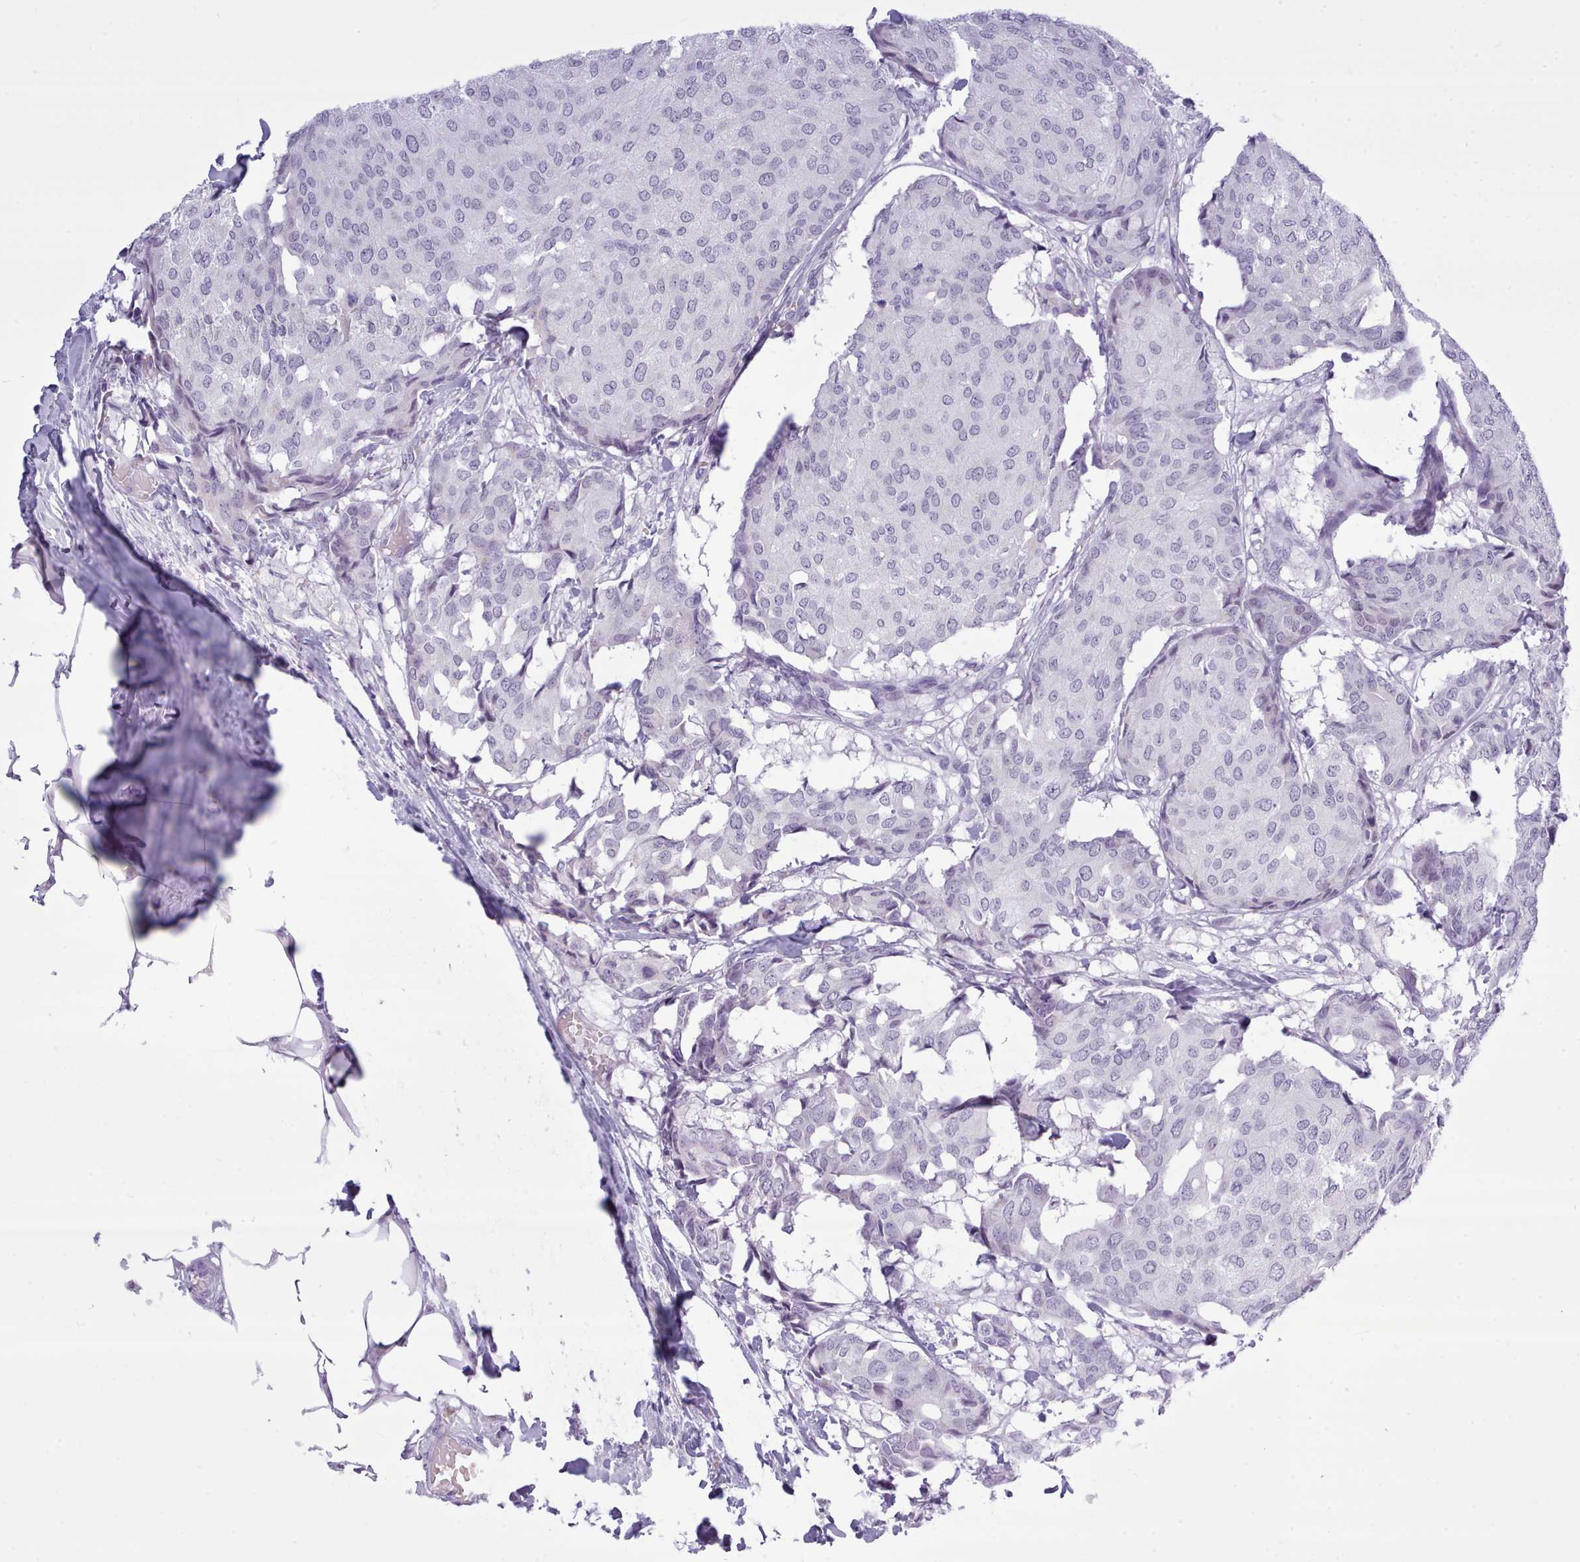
{"staining": {"intensity": "negative", "quantity": "none", "location": "none"}, "tissue": "breast cancer", "cell_type": "Tumor cells", "image_type": "cancer", "snomed": [{"axis": "morphology", "description": "Duct carcinoma"}, {"axis": "topography", "description": "Breast"}], "caption": "The immunohistochemistry histopathology image has no significant staining in tumor cells of invasive ductal carcinoma (breast) tissue.", "gene": "FBXO48", "patient": {"sex": "female", "age": 75}}